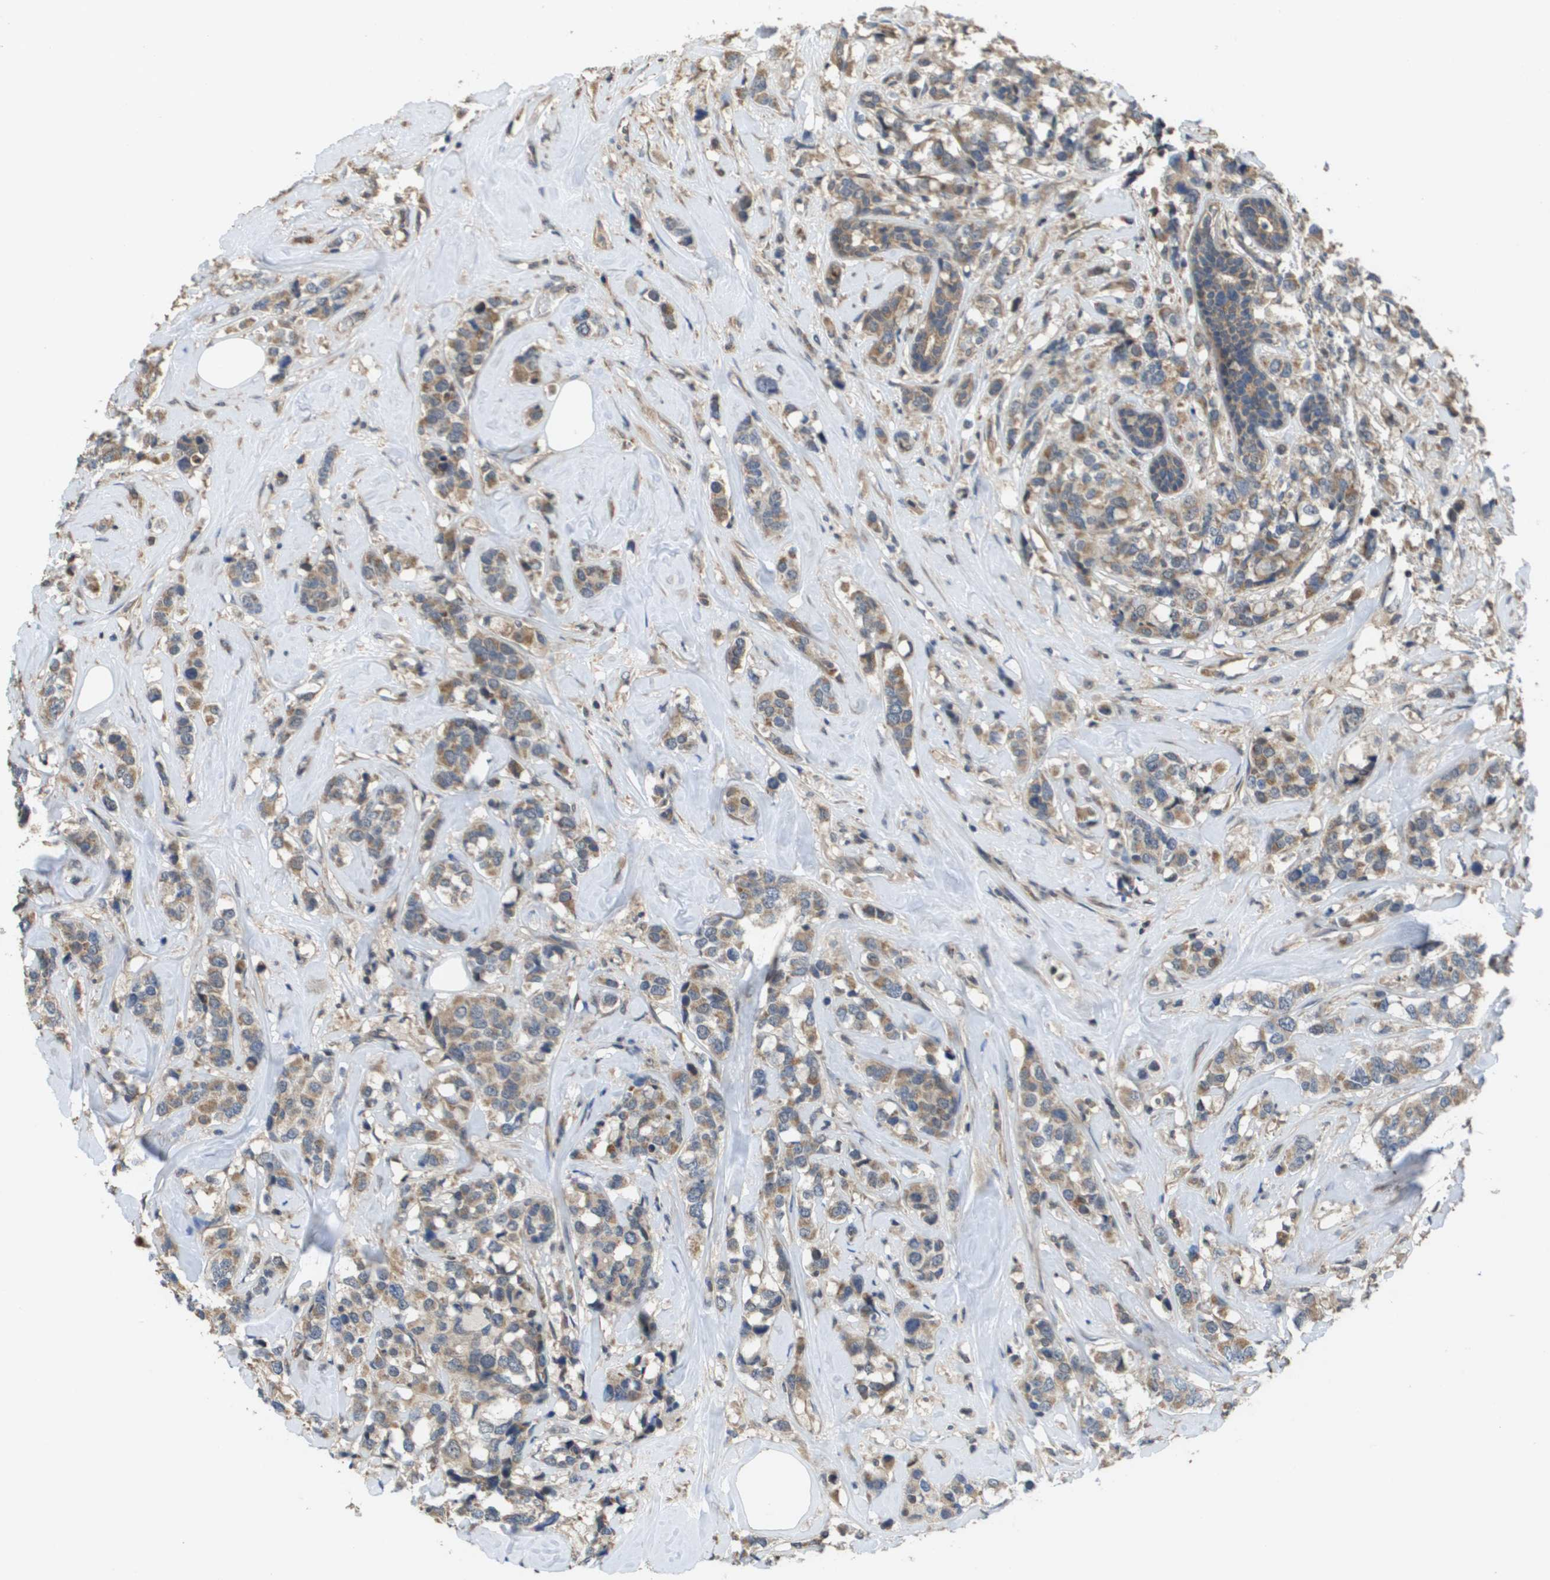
{"staining": {"intensity": "moderate", "quantity": "25%-75%", "location": "cytoplasmic/membranous"}, "tissue": "breast cancer", "cell_type": "Tumor cells", "image_type": "cancer", "snomed": [{"axis": "morphology", "description": "Lobular carcinoma"}, {"axis": "topography", "description": "Breast"}], "caption": "Breast cancer stained for a protein displays moderate cytoplasmic/membranous positivity in tumor cells. Nuclei are stained in blue.", "gene": "RBM38", "patient": {"sex": "female", "age": 59}}